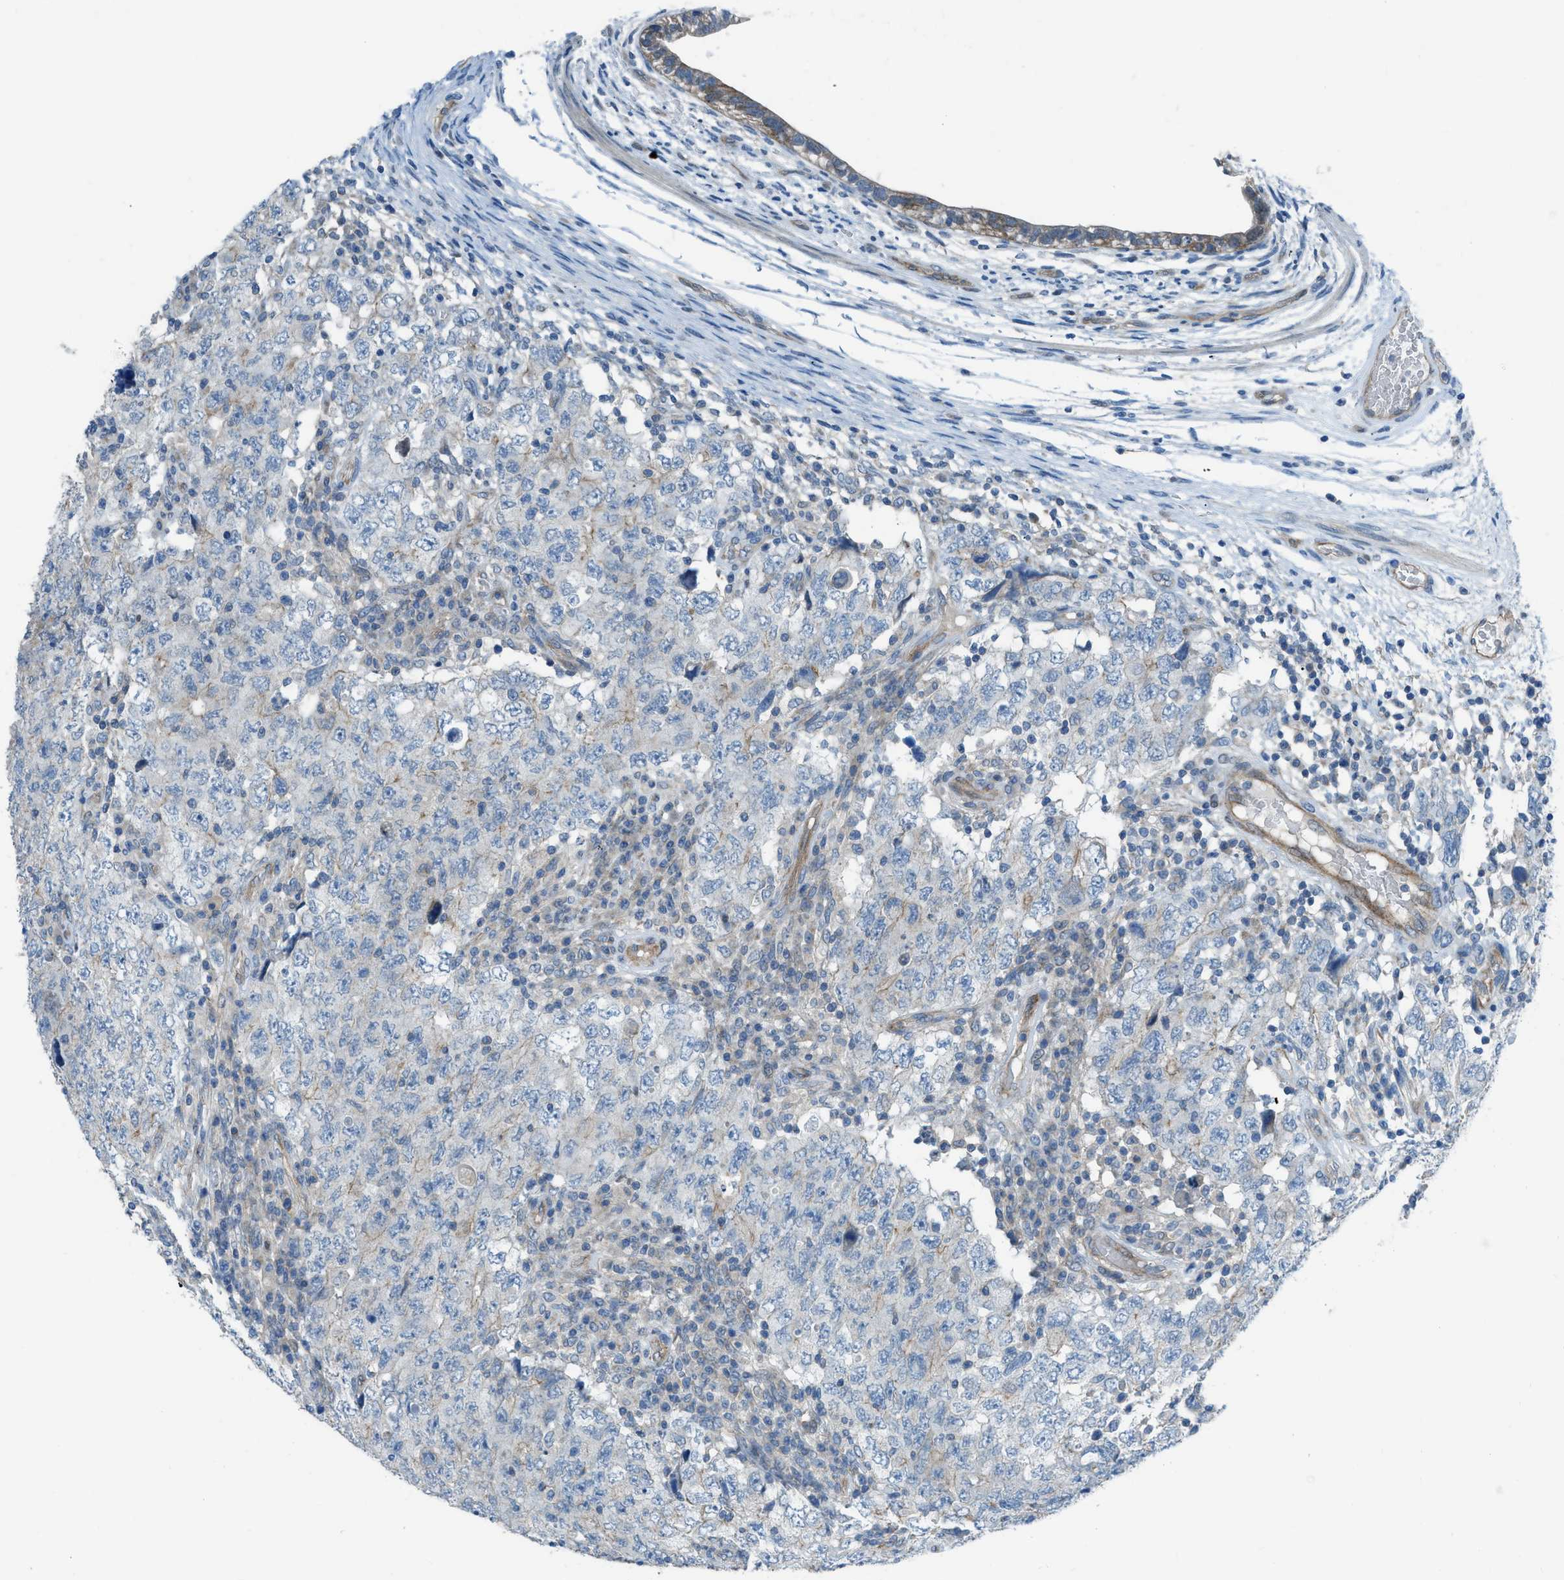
{"staining": {"intensity": "weak", "quantity": "25%-75%", "location": "cytoplasmic/membranous"}, "tissue": "testis cancer", "cell_type": "Tumor cells", "image_type": "cancer", "snomed": [{"axis": "morphology", "description": "Carcinoma, Embryonal, NOS"}, {"axis": "topography", "description": "Testis"}], "caption": "This image shows IHC staining of human embryonal carcinoma (testis), with low weak cytoplasmic/membranous staining in about 25%-75% of tumor cells.", "gene": "PRKN", "patient": {"sex": "male", "age": 26}}